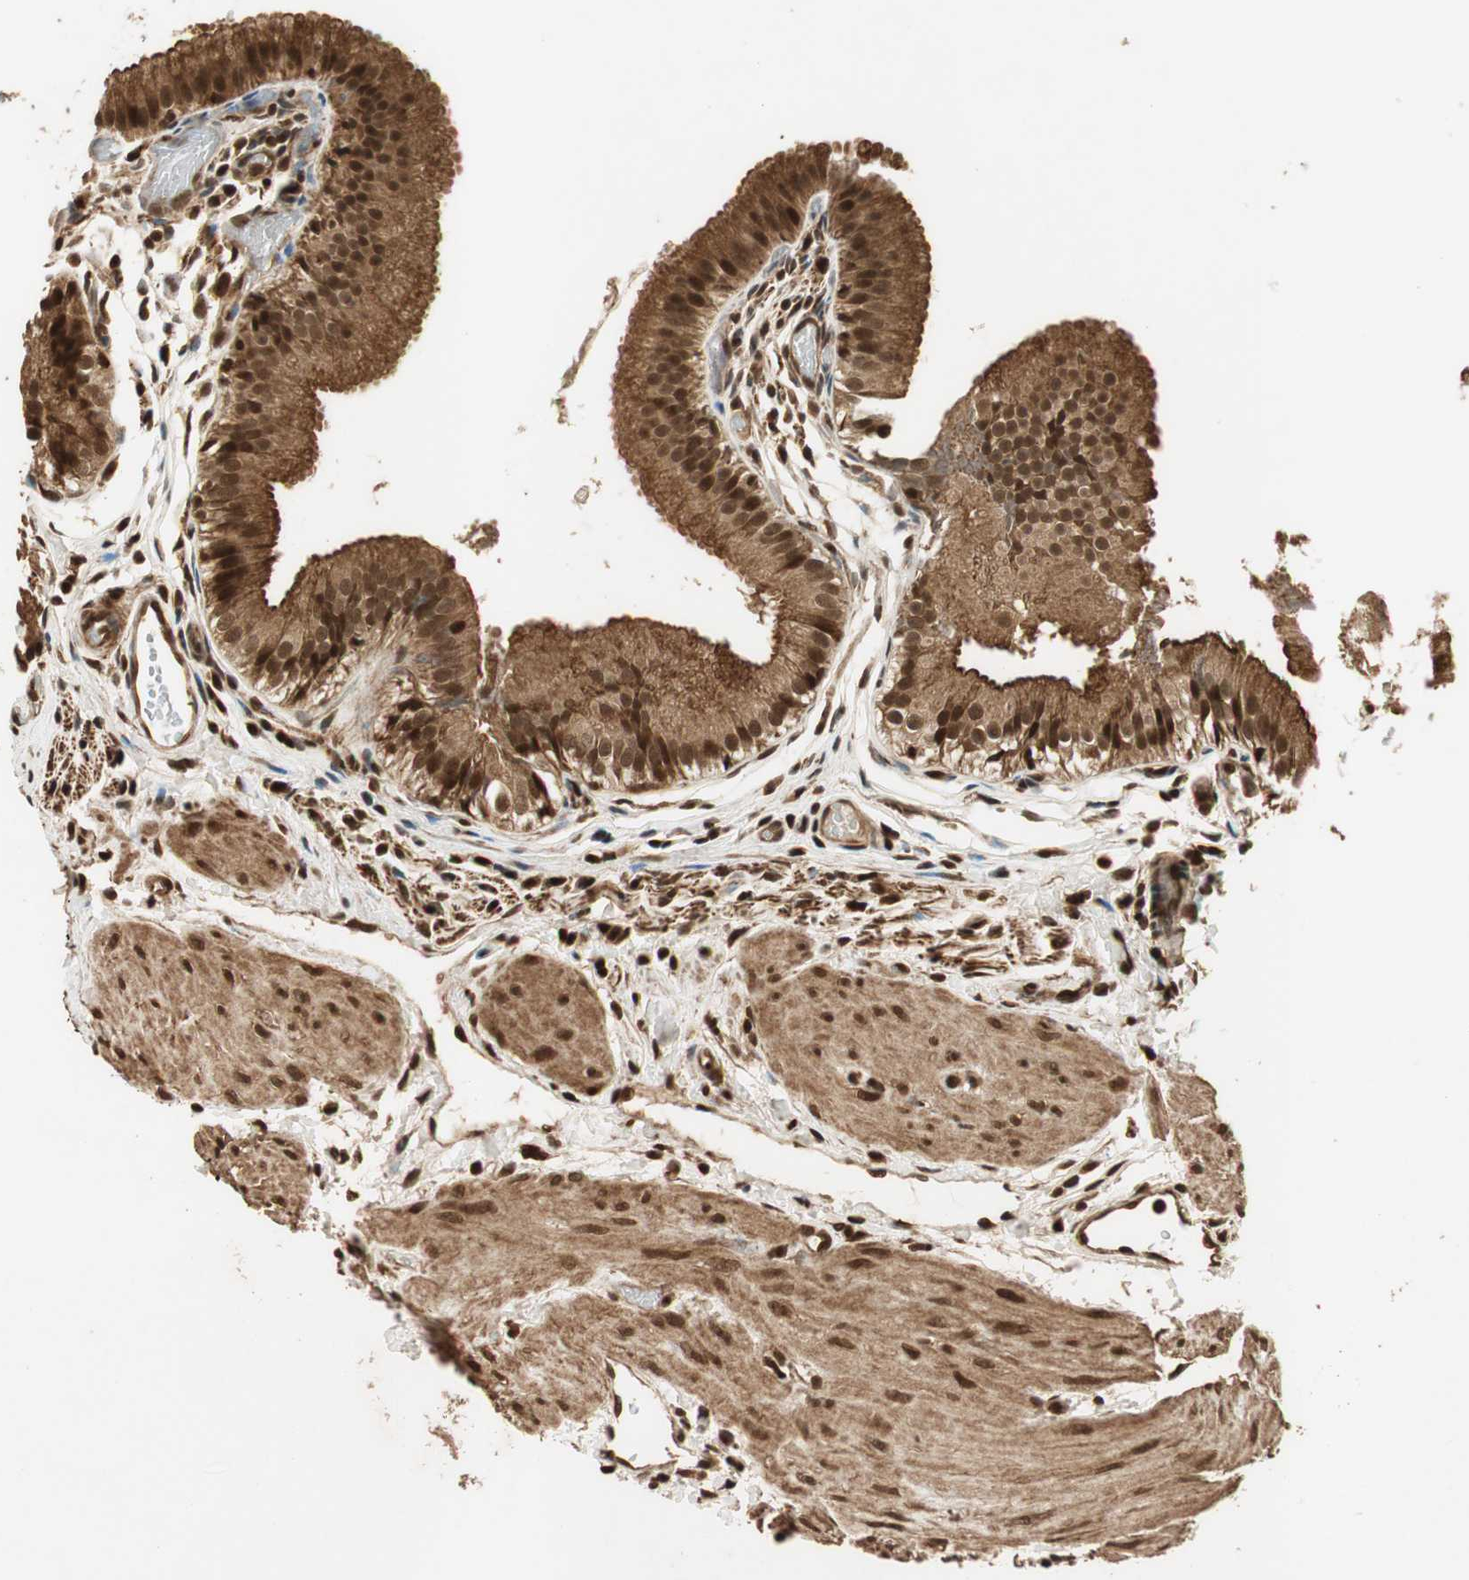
{"staining": {"intensity": "strong", "quantity": ">75%", "location": "cytoplasmic/membranous,nuclear"}, "tissue": "gallbladder", "cell_type": "Glandular cells", "image_type": "normal", "snomed": [{"axis": "morphology", "description": "Normal tissue, NOS"}, {"axis": "topography", "description": "Gallbladder"}], "caption": "Strong cytoplasmic/membranous,nuclear staining for a protein is seen in about >75% of glandular cells of benign gallbladder using immunohistochemistry (IHC).", "gene": "RPA3", "patient": {"sex": "female", "age": 26}}